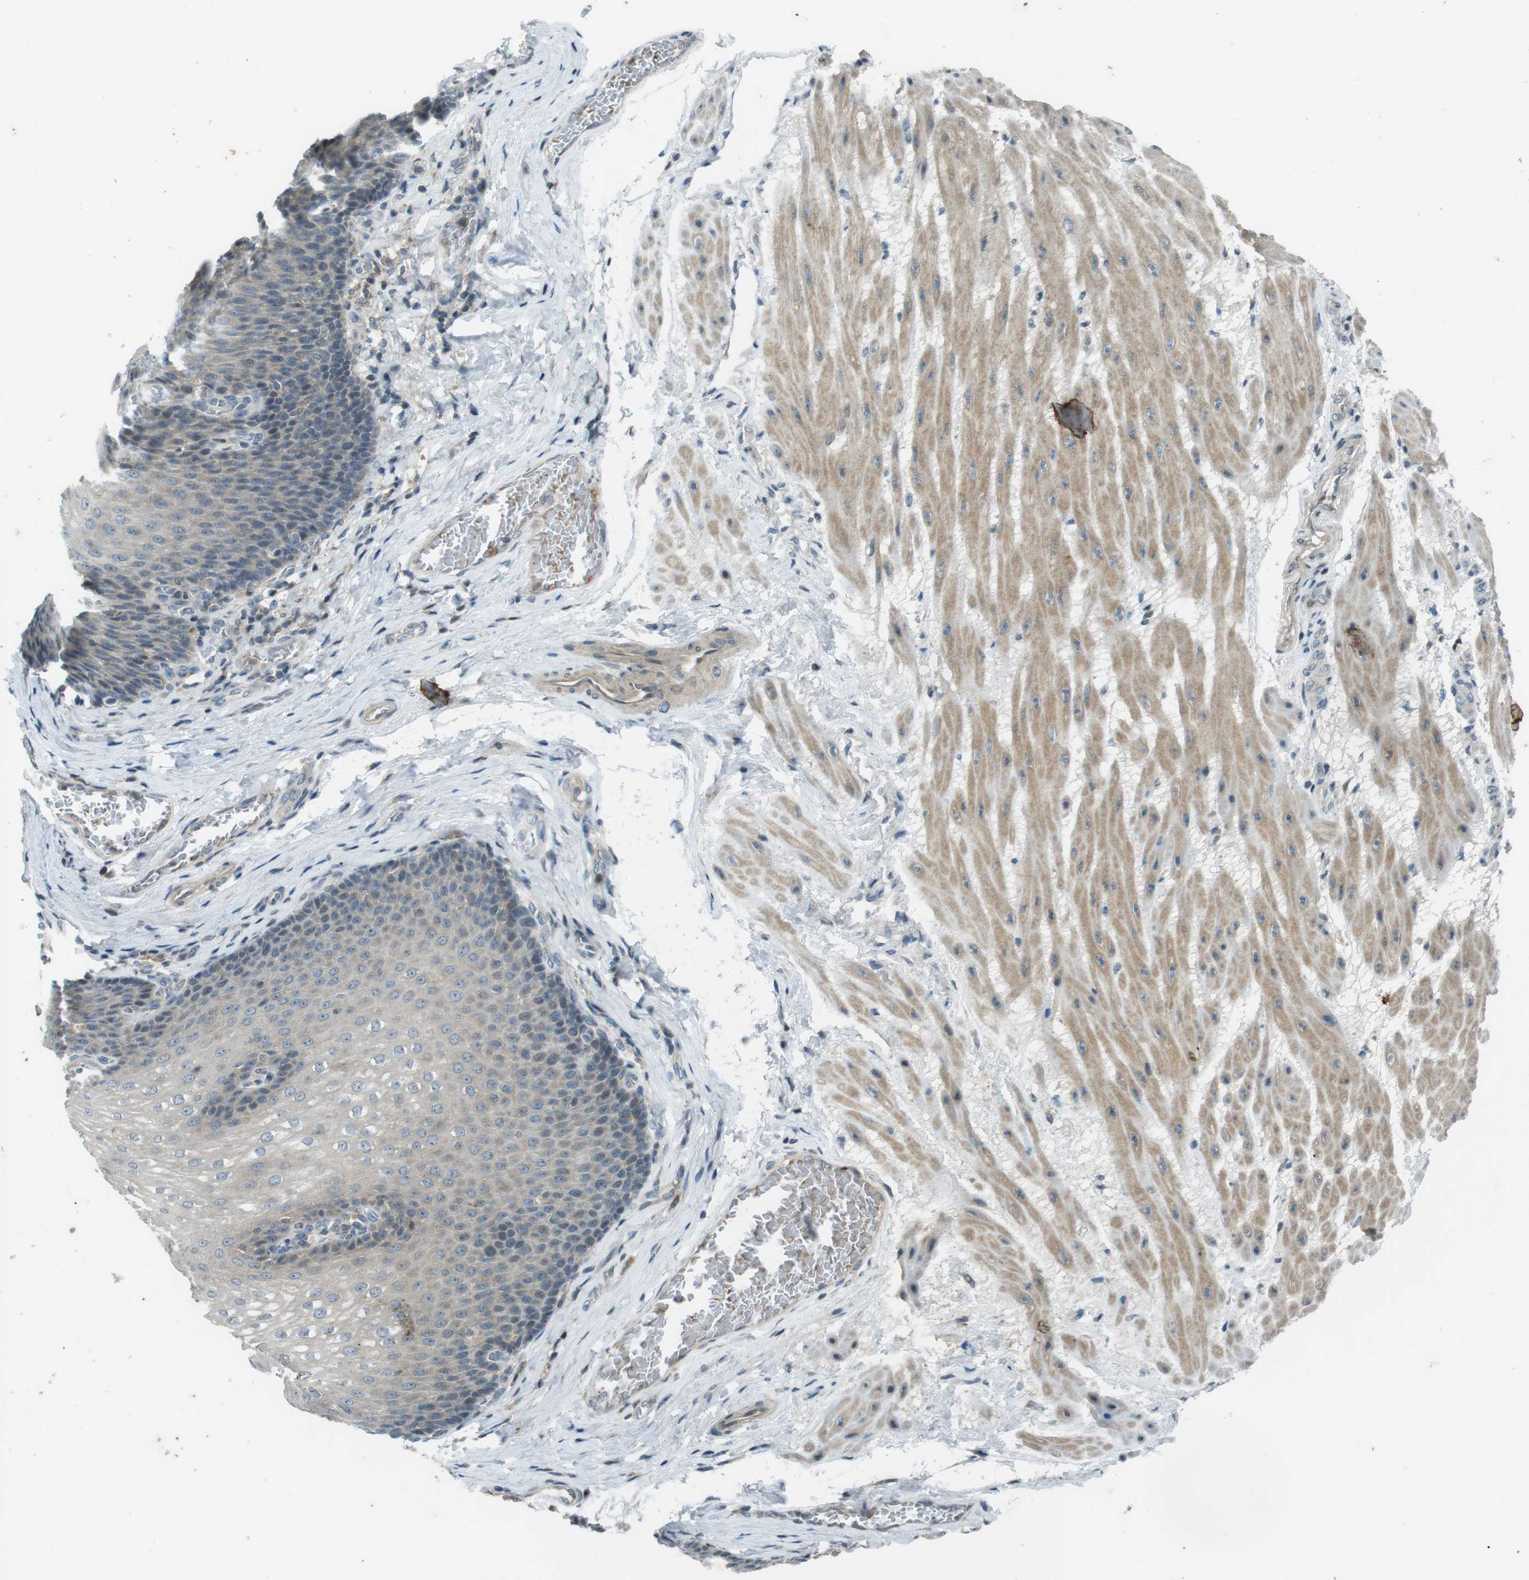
{"staining": {"intensity": "weak", "quantity": "<25%", "location": "cytoplasmic/membranous"}, "tissue": "esophagus", "cell_type": "Squamous epithelial cells", "image_type": "normal", "snomed": [{"axis": "morphology", "description": "Normal tissue, NOS"}, {"axis": "topography", "description": "Esophagus"}], "caption": "A photomicrograph of esophagus stained for a protein reveals no brown staining in squamous epithelial cells.", "gene": "ZYX", "patient": {"sex": "male", "age": 48}}